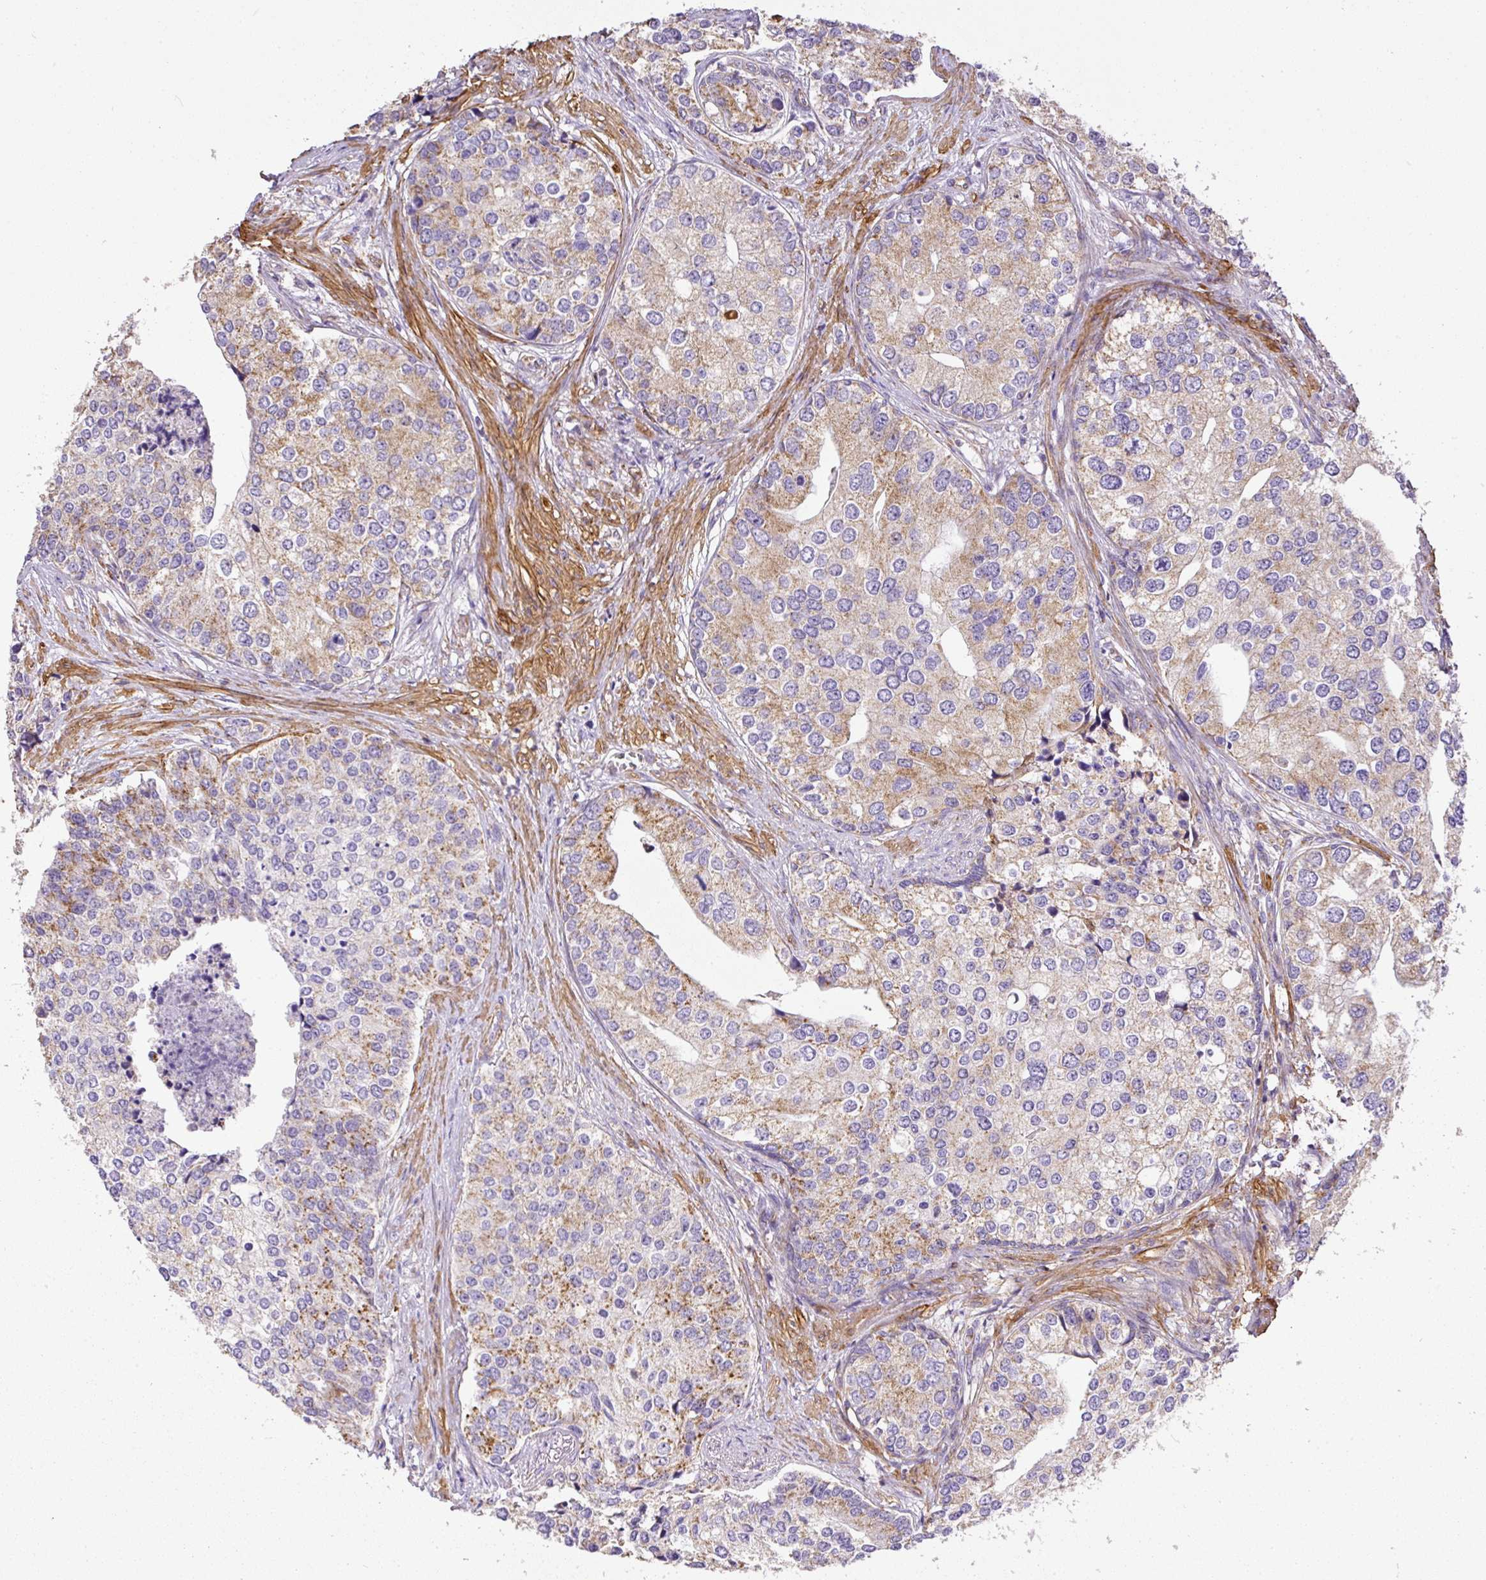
{"staining": {"intensity": "moderate", "quantity": "25%-75%", "location": "cytoplasmic/membranous"}, "tissue": "prostate cancer", "cell_type": "Tumor cells", "image_type": "cancer", "snomed": [{"axis": "morphology", "description": "Adenocarcinoma, High grade"}, {"axis": "topography", "description": "Prostate"}], "caption": "Prostate adenocarcinoma (high-grade) stained for a protein (brown) displays moderate cytoplasmic/membranous positive positivity in approximately 25%-75% of tumor cells.", "gene": "NDUFAF2", "patient": {"sex": "male", "age": 62}}